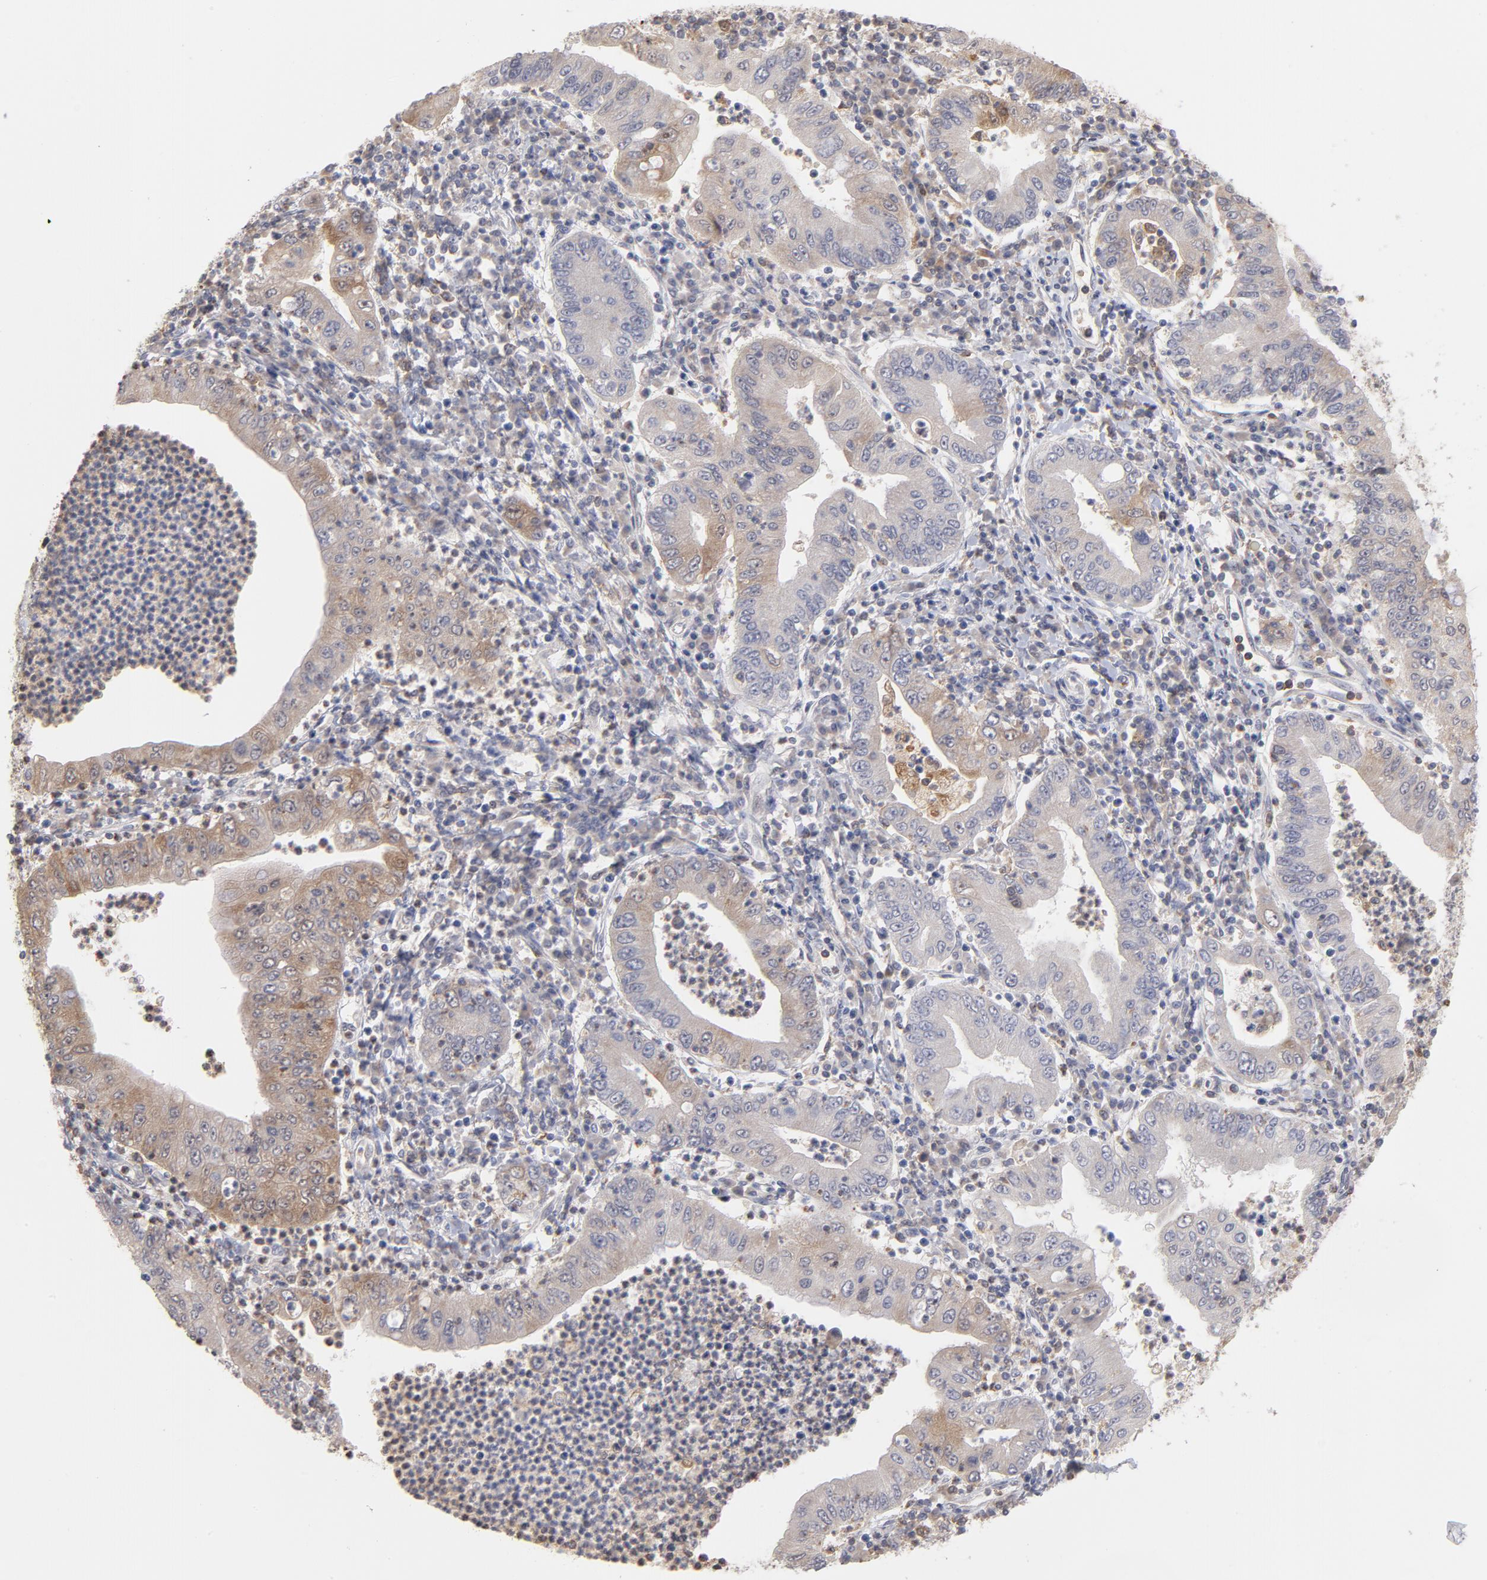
{"staining": {"intensity": "moderate", "quantity": "<25%", "location": "cytoplasmic/membranous"}, "tissue": "stomach cancer", "cell_type": "Tumor cells", "image_type": "cancer", "snomed": [{"axis": "morphology", "description": "Normal tissue, NOS"}, {"axis": "morphology", "description": "Adenocarcinoma, NOS"}, {"axis": "topography", "description": "Esophagus"}, {"axis": "topography", "description": "Stomach, upper"}, {"axis": "topography", "description": "Peripheral nerve tissue"}], "caption": "Stomach cancer was stained to show a protein in brown. There is low levels of moderate cytoplasmic/membranous staining in about <25% of tumor cells.", "gene": "OAS1", "patient": {"sex": "male", "age": 62}}